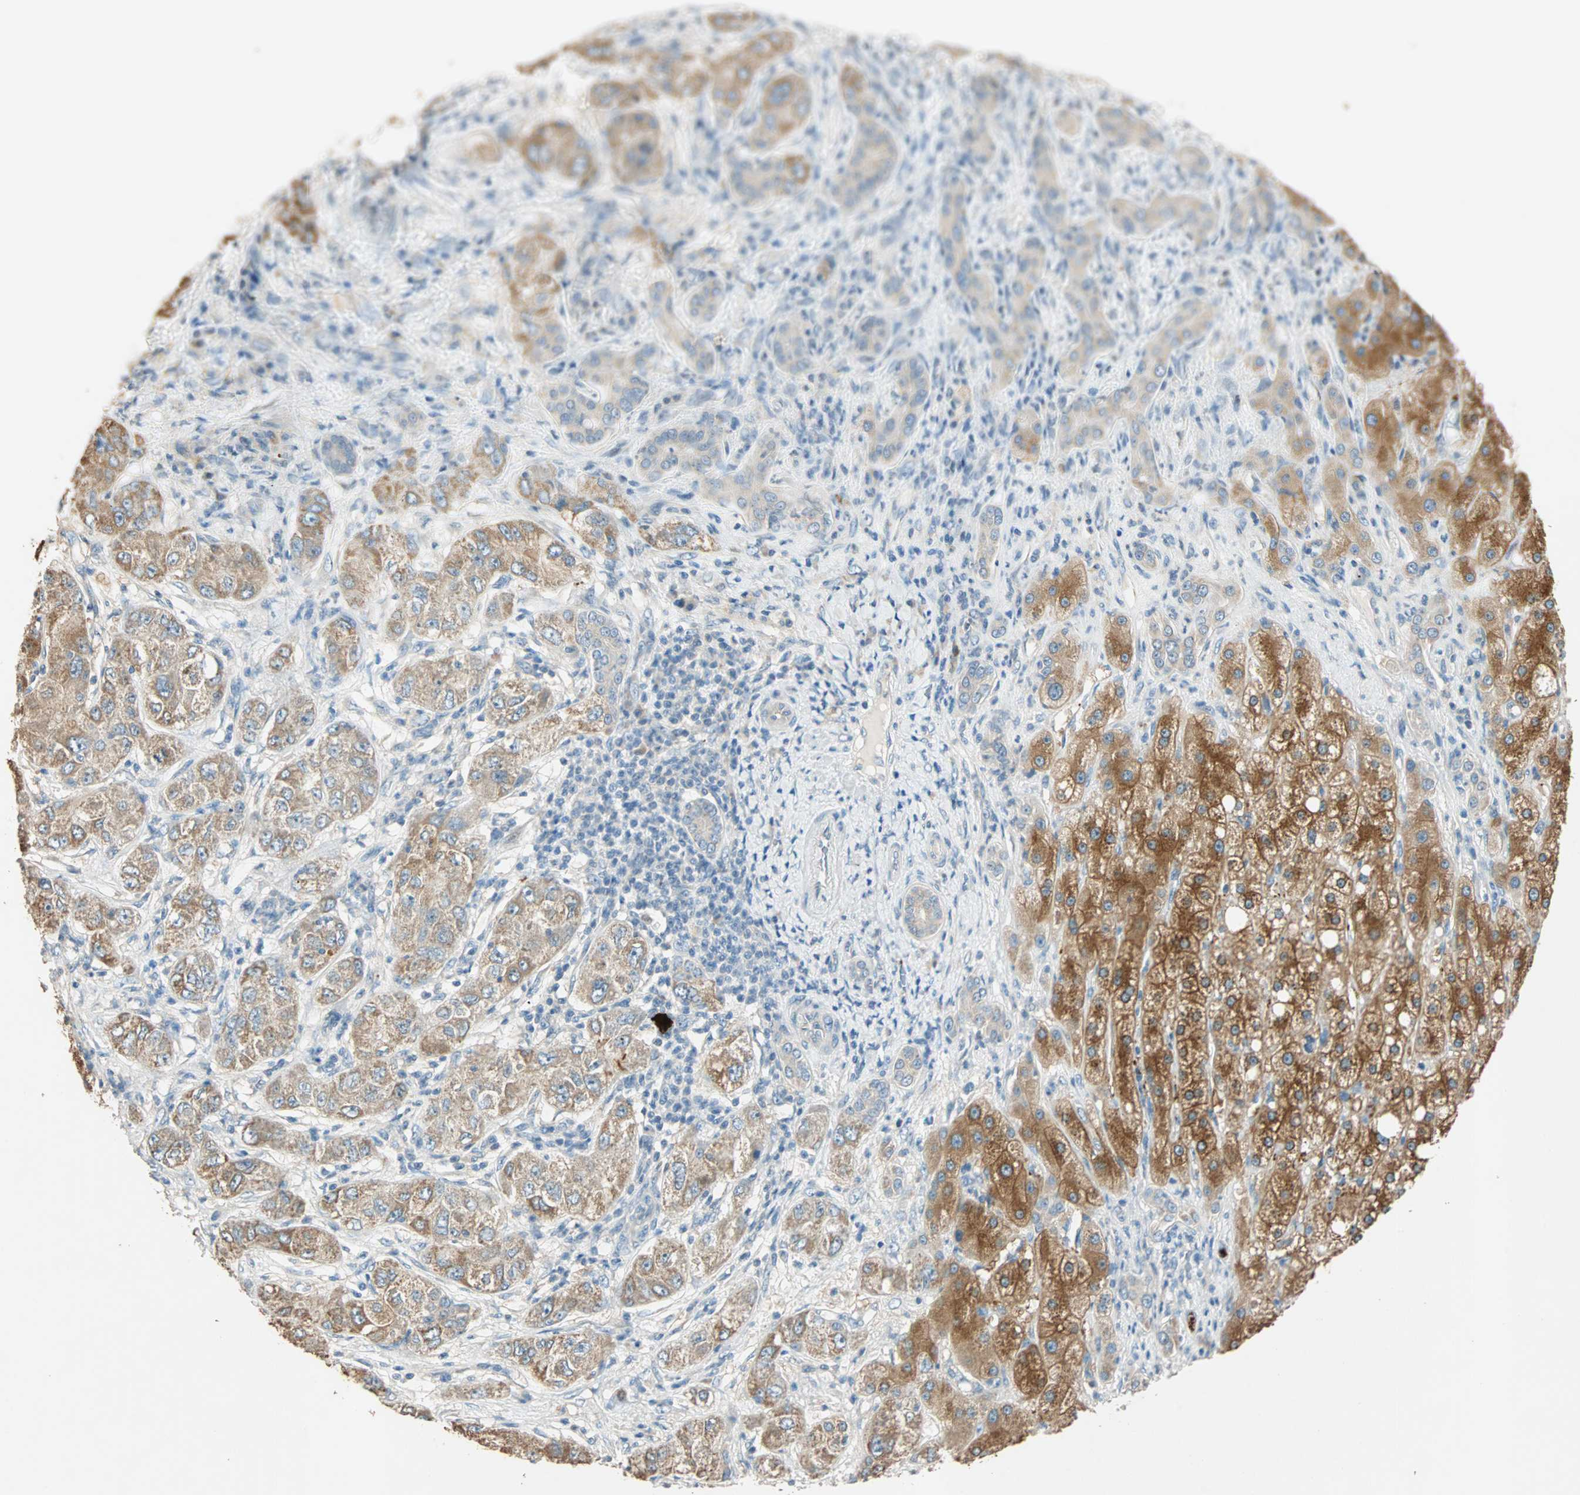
{"staining": {"intensity": "moderate", "quantity": ">75%", "location": "cytoplasmic/membranous"}, "tissue": "liver cancer", "cell_type": "Tumor cells", "image_type": "cancer", "snomed": [{"axis": "morphology", "description": "Carcinoma, Hepatocellular, NOS"}, {"axis": "topography", "description": "Liver"}], "caption": "This micrograph shows IHC staining of liver hepatocellular carcinoma, with medium moderate cytoplasmic/membranous staining in approximately >75% of tumor cells.", "gene": "RAD18", "patient": {"sex": "male", "age": 80}}